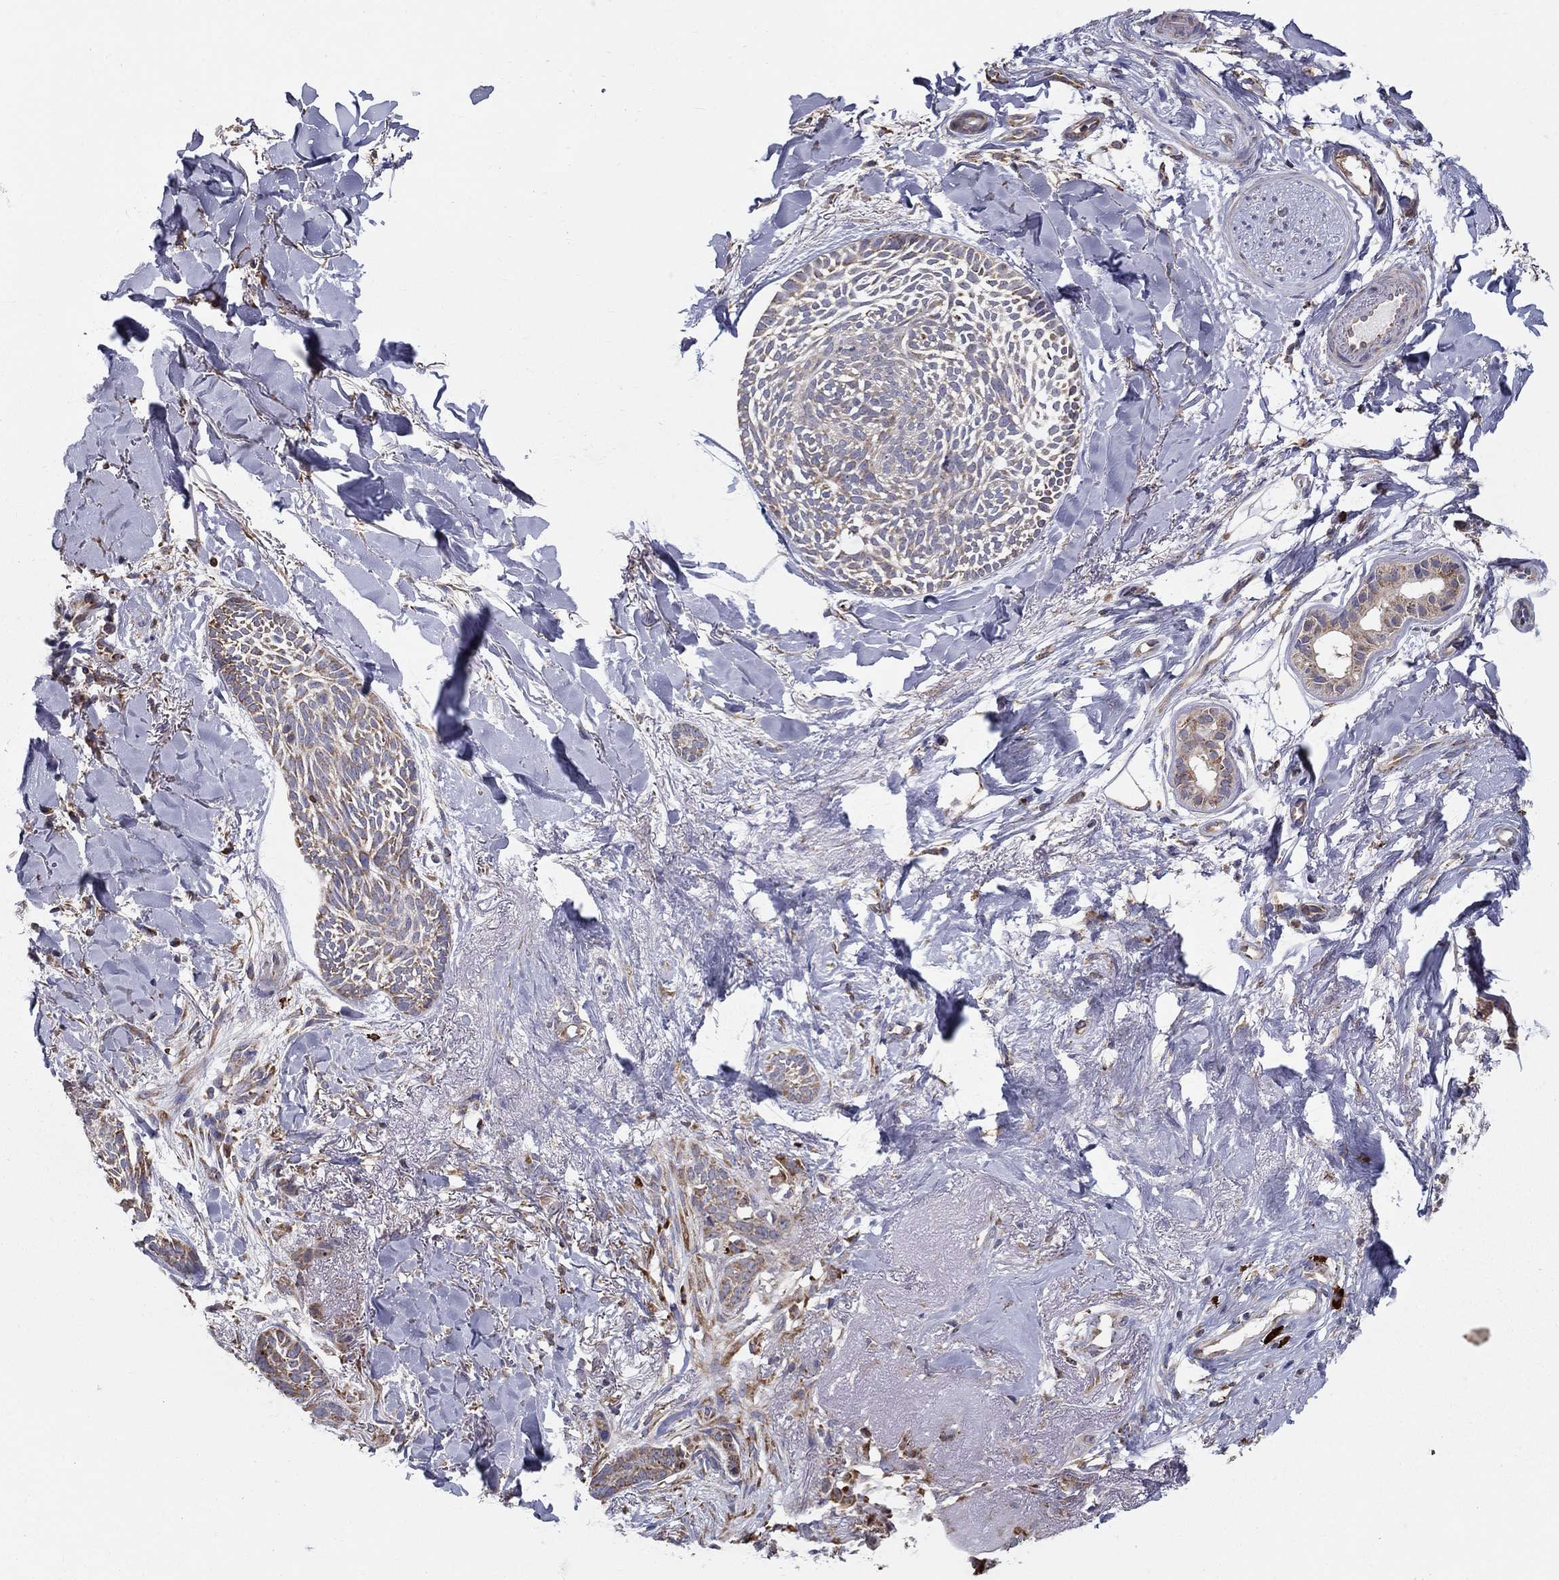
{"staining": {"intensity": "moderate", "quantity": "<25%", "location": "cytoplasmic/membranous"}, "tissue": "skin cancer", "cell_type": "Tumor cells", "image_type": "cancer", "snomed": [{"axis": "morphology", "description": "Normal tissue, NOS"}, {"axis": "morphology", "description": "Basal cell carcinoma"}, {"axis": "topography", "description": "Skin"}], "caption": "Moderate cytoplasmic/membranous protein positivity is appreciated in approximately <25% of tumor cells in skin cancer (basal cell carcinoma).", "gene": "PRDX4", "patient": {"sex": "male", "age": 84}}